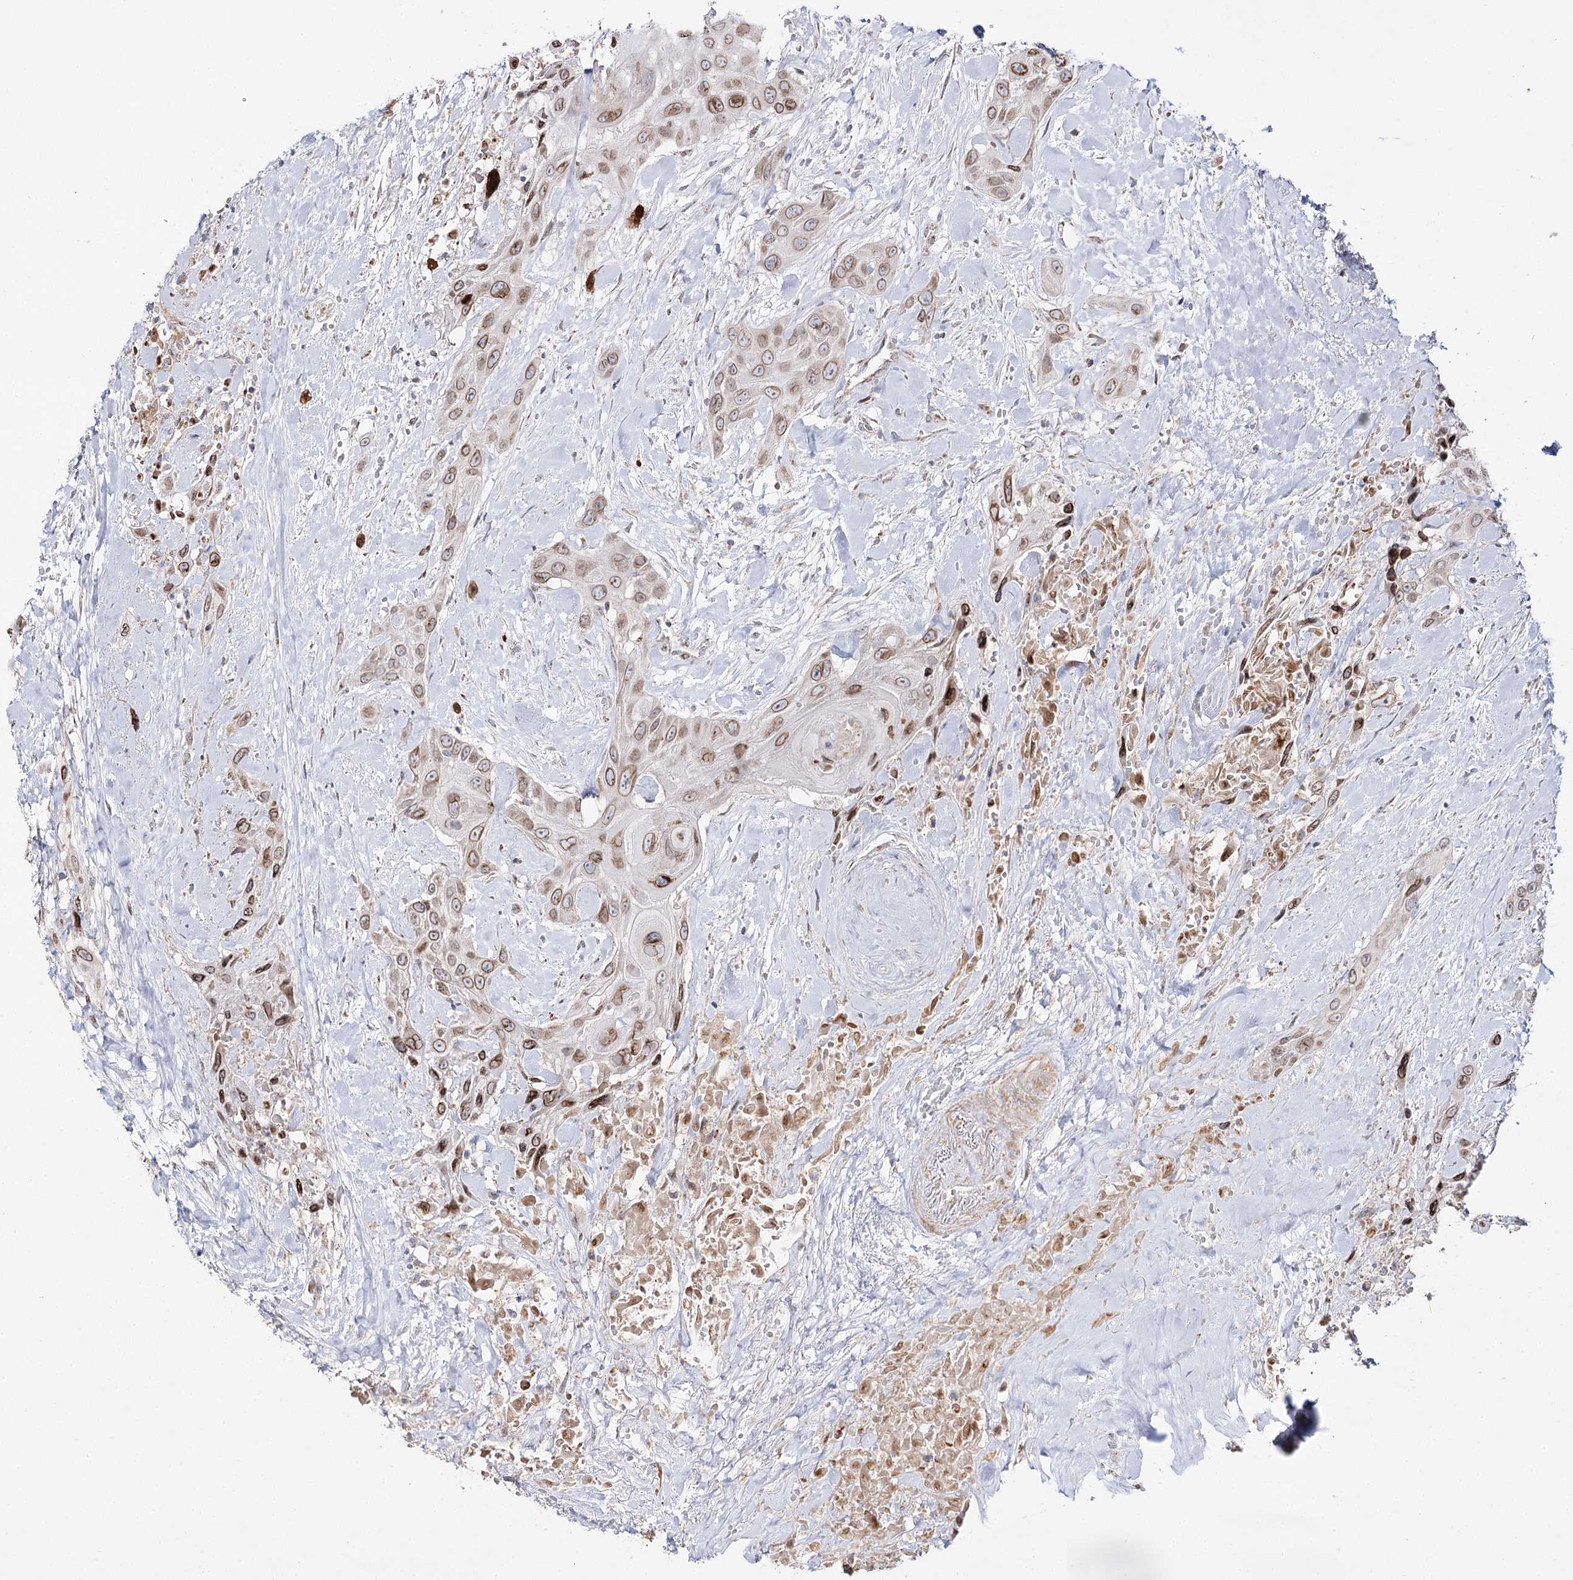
{"staining": {"intensity": "moderate", "quantity": ">75%", "location": "cytoplasmic/membranous,nuclear"}, "tissue": "head and neck cancer", "cell_type": "Tumor cells", "image_type": "cancer", "snomed": [{"axis": "morphology", "description": "Squamous cell carcinoma, NOS"}, {"axis": "topography", "description": "Head-Neck"}], "caption": "A micrograph of head and neck cancer (squamous cell carcinoma) stained for a protein displays moderate cytoplasmic/membranous and nuclear brown staining in tumor cells.", "gene": "C11orf80", "patient": {"sex": "male", "age": 81}}